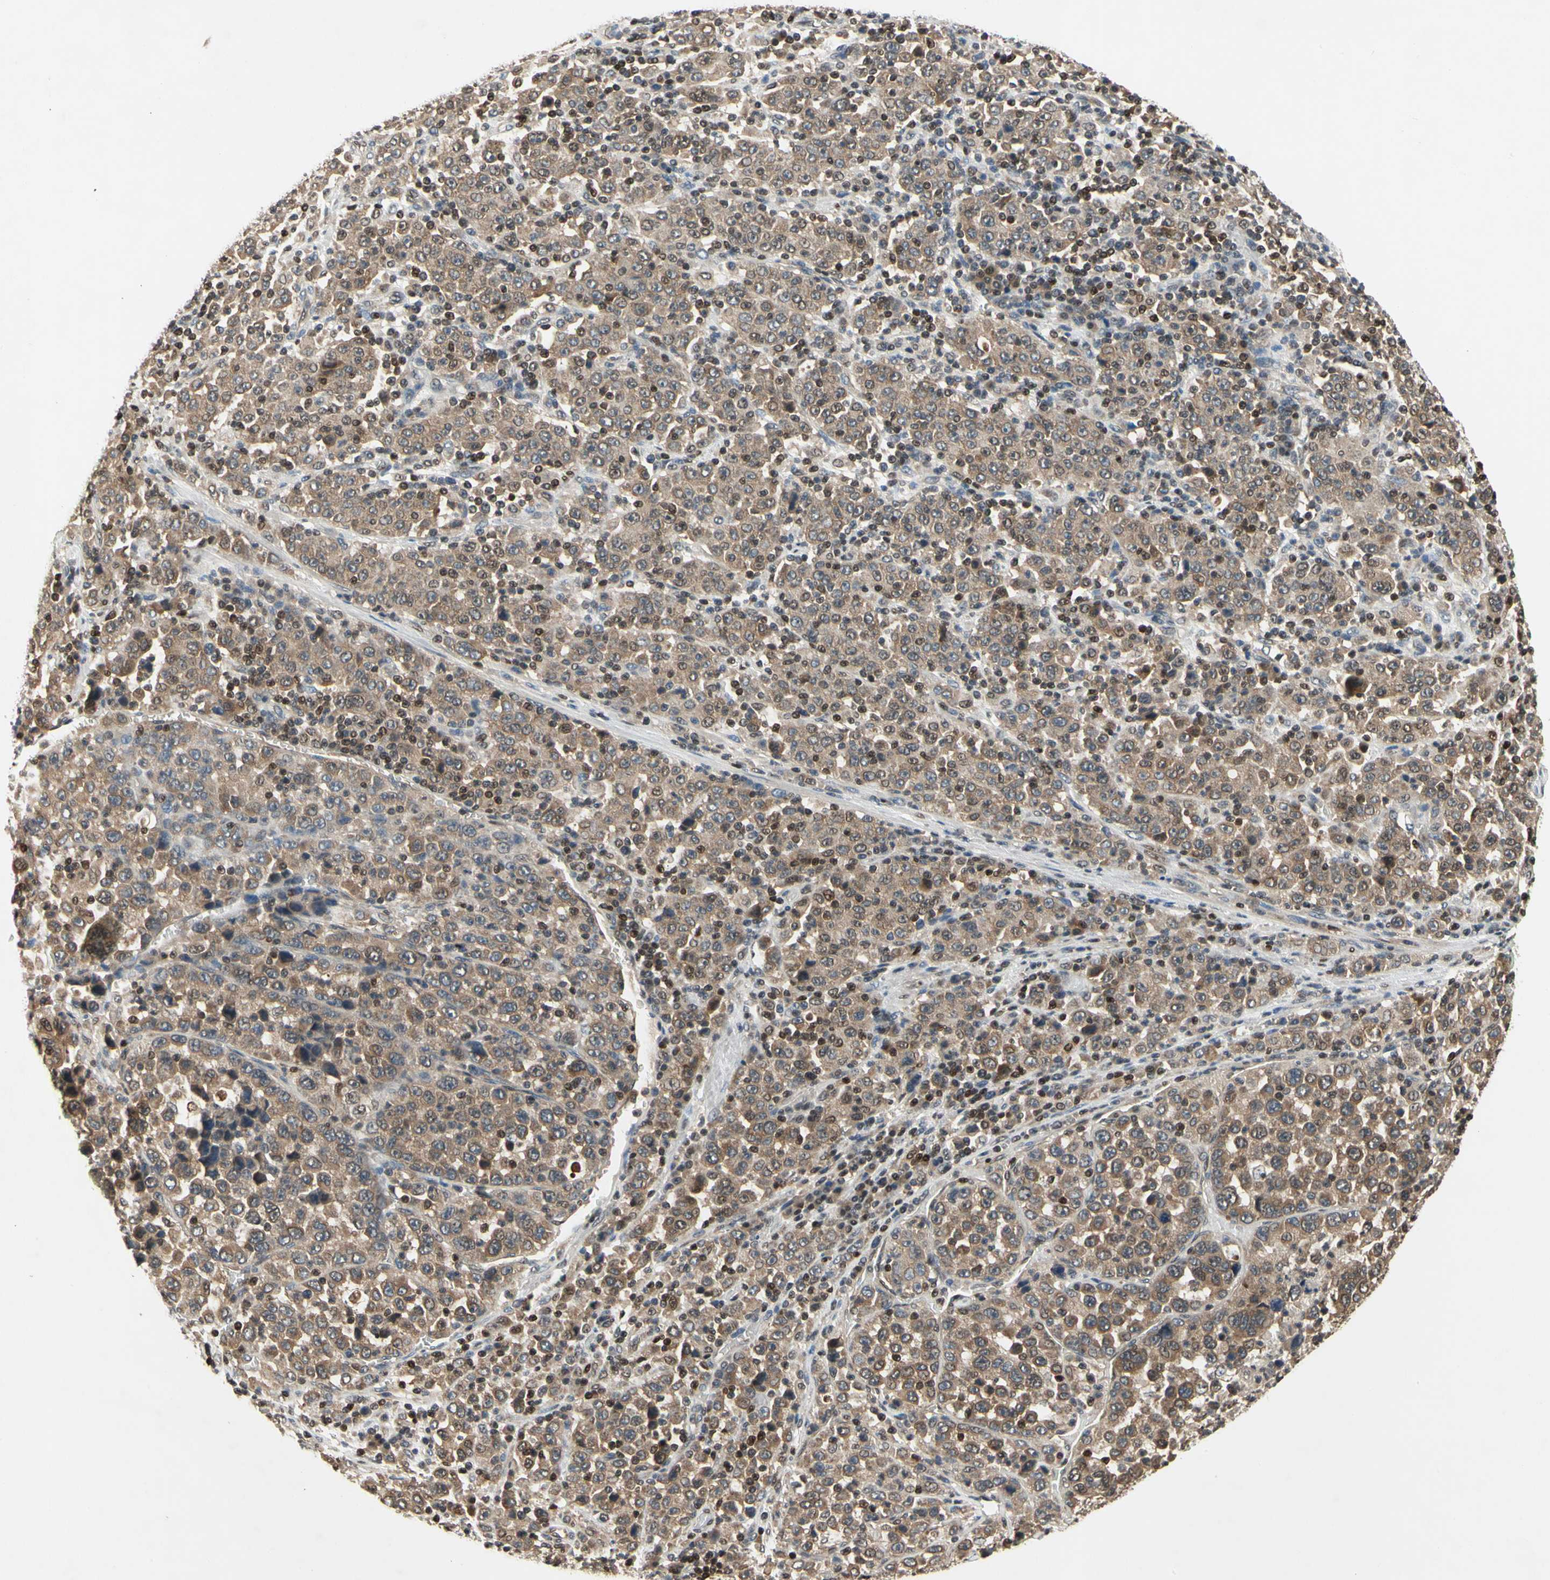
{"staining": {"intensity": "moderate", "quantity": ">75%", "location": "cytoplasmic/membranous"}, "tissue": "stomach cancer", "cell_type": "Tumor cells", "image_type": "cancer", "snomed": [{"axis": "morphology", "description": "Normal tissue, NOS"}, {"axis": "morphology", "description": "Adenocarcinoma, NOS"}, {"axis": "topography", "description": "Stomach, upper"}, {"axis": "topography", "description": "Stomach"}], "caption": "A brown stain highlights moderate cytoplasmic/membranous expression of a protein in human stomach cancer (adenocarcinoma) tumor cells.", "gene": "GSR", "patient": {"sex": "male", "age": 59}}